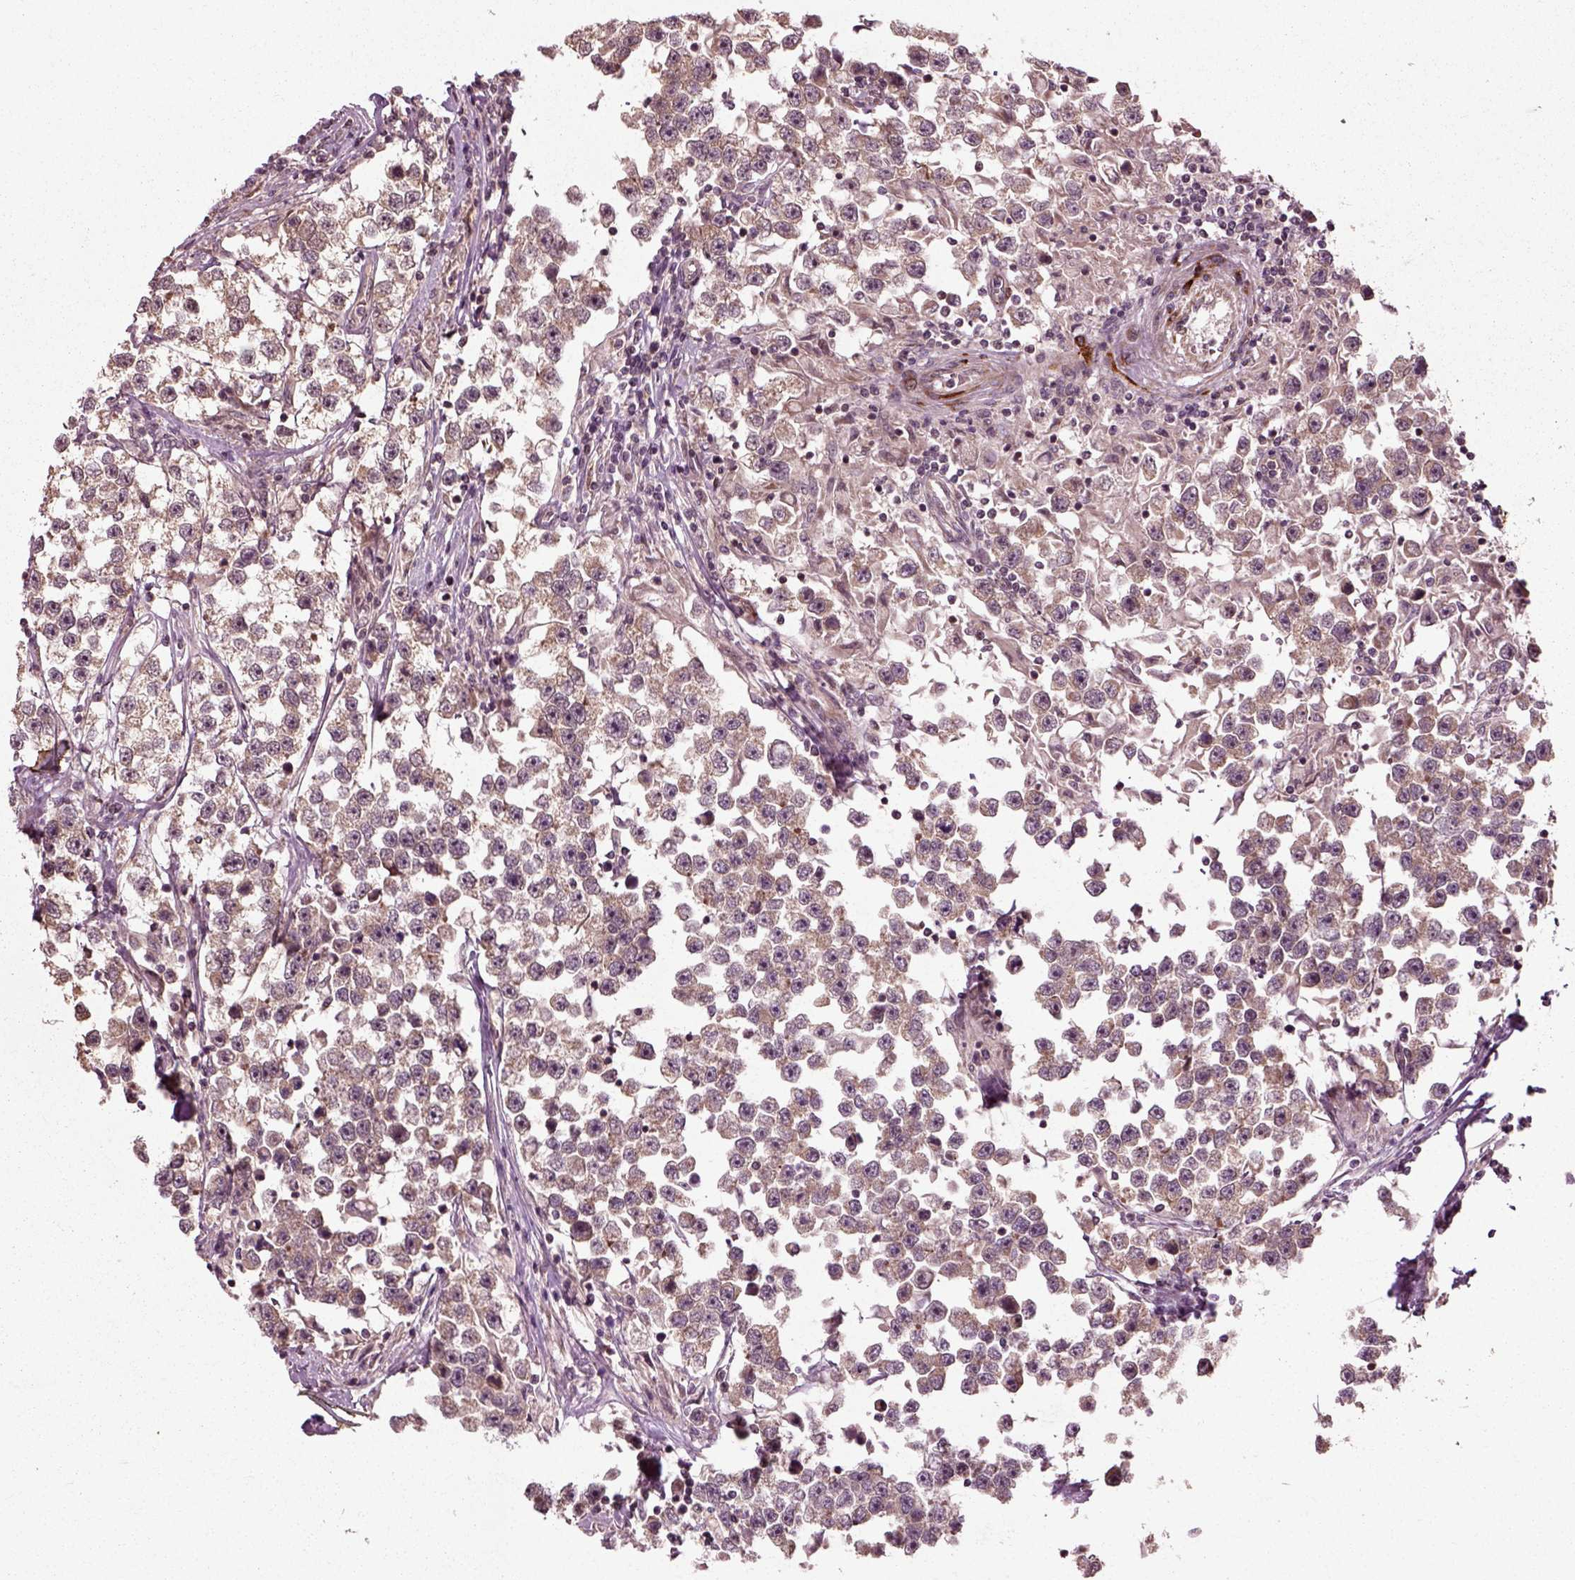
{"staining": {"intensity": "weak", "quantity": ">75%", "location": "cytoplasmic/membranous"}, "tissue": "testis cancer", "cell_type": "Tumor cells", "image_type": "cancer", "snomed": [{"axis": "morphology", "description": "Seminoma, NOS"}, {"axis": "topography", "description": "Testis"}], "caption": "Immunohistochemical staining of testis cancer displays low levels of weak cytoplasmic/membranous protein positivity in approximately >75% of tumor cells. (DAB (3,3'-diaminobenzidine) = brown stain, brightfield microscopy at high magnification).", "gene": "PLCD3", "patient": {"sex": "male", "age": 46}}